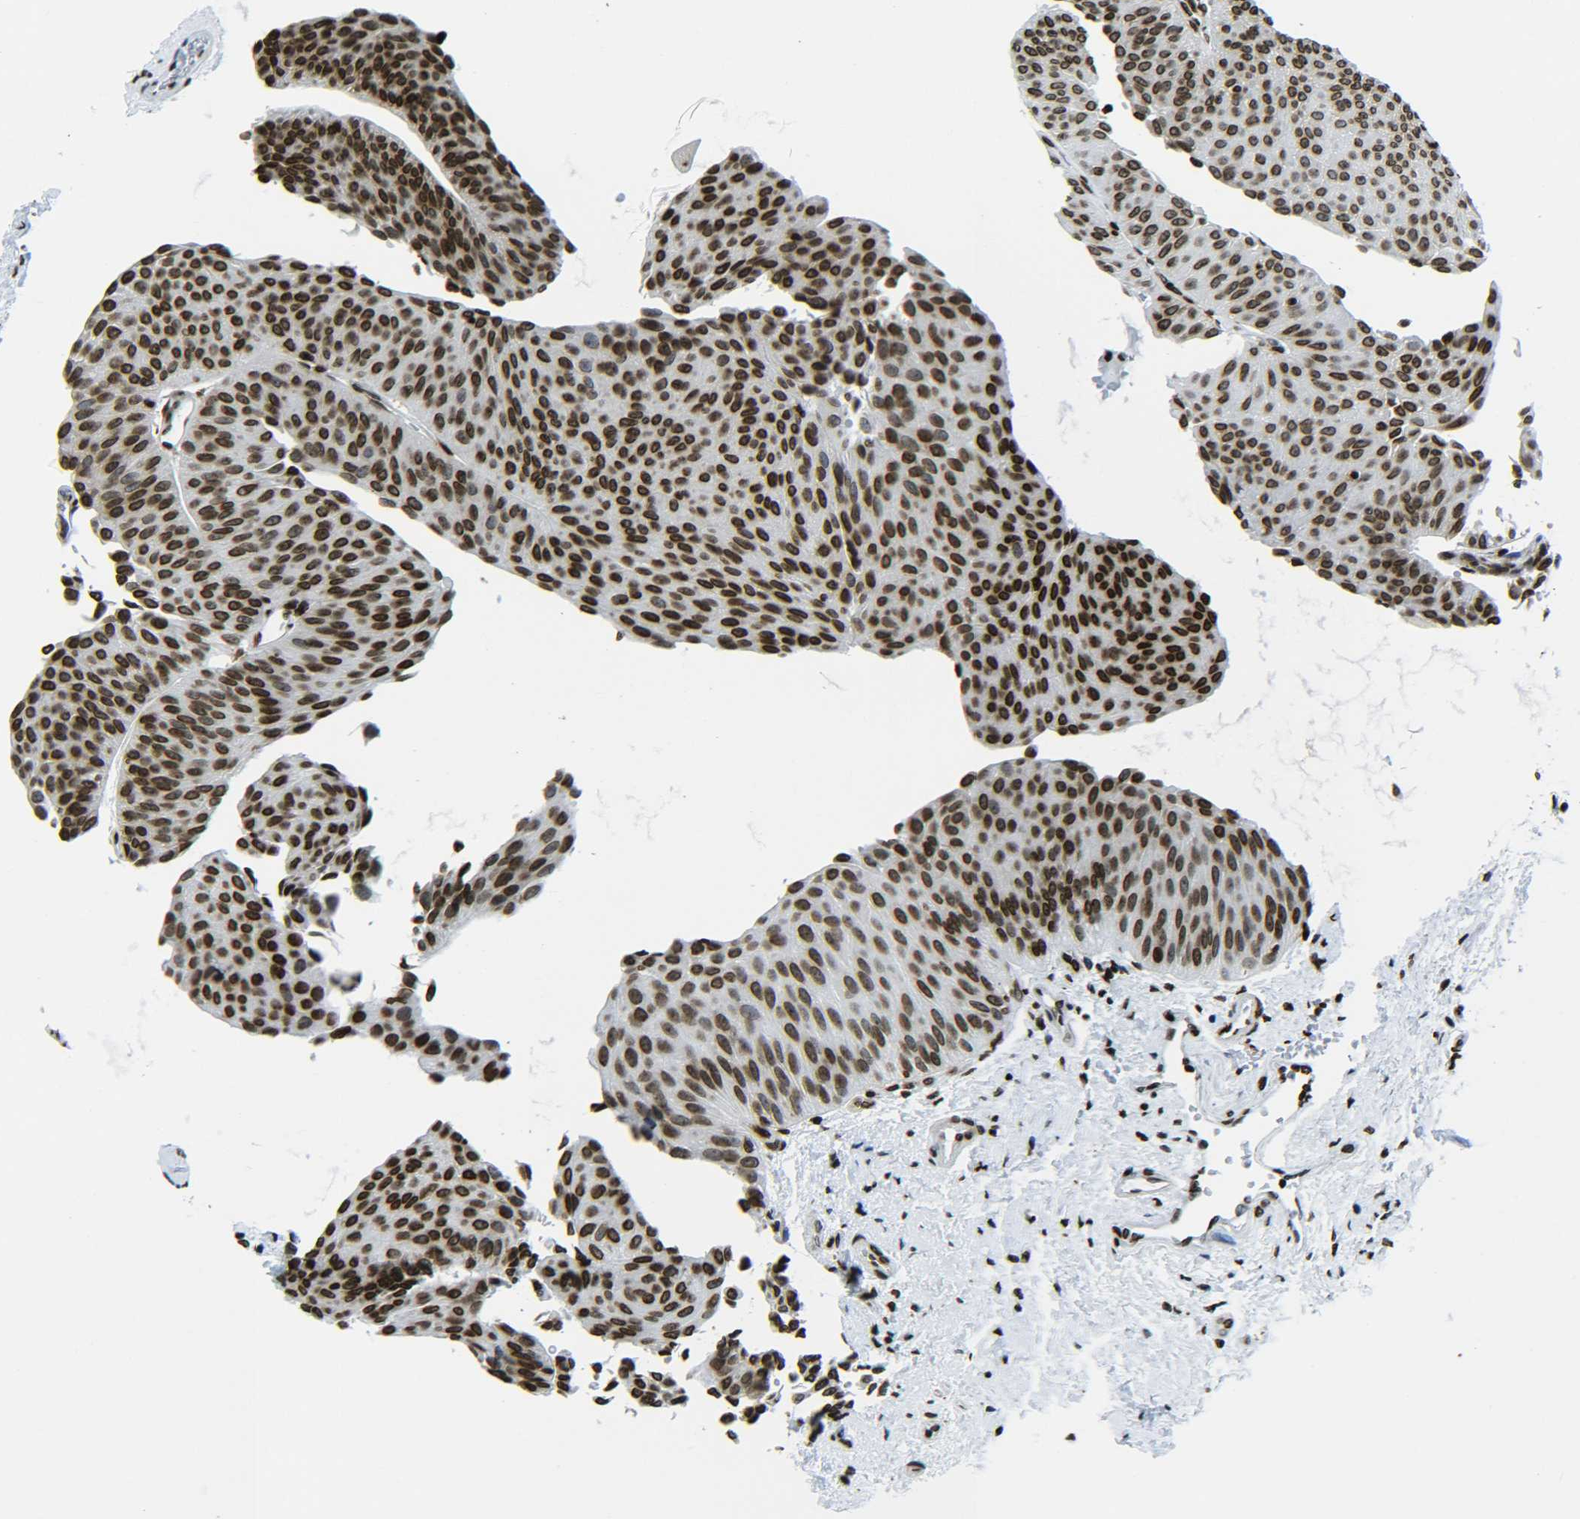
{"staining": {"intensity": "strong", "quantity": ">75%", "location": "nuclear"}, "tissue": "urothelial cancer", "cell_type": "Tumor cells", "image_type": "cancer", "snomed": [{"axis": "morphology", "description": "Urothelial carcinoma, Low grade"}, {"axis": "topography", "description": "Urinary bladder"}], "caption": "Immunohistochemistry staining of low-grade urothelial carcinoma, which shows high levels of strong nuclear positivity in approximately >75% of tumor cells indicating strong nuclear protein positivity. The staining was performed using DAB (3,3'-diaminobenzidine) (brown) for protein detection and nuclei were counterstained in hematoxylin (blue).", "gene": "H2AX", "patient": {"sex": "female", "age": 60}}